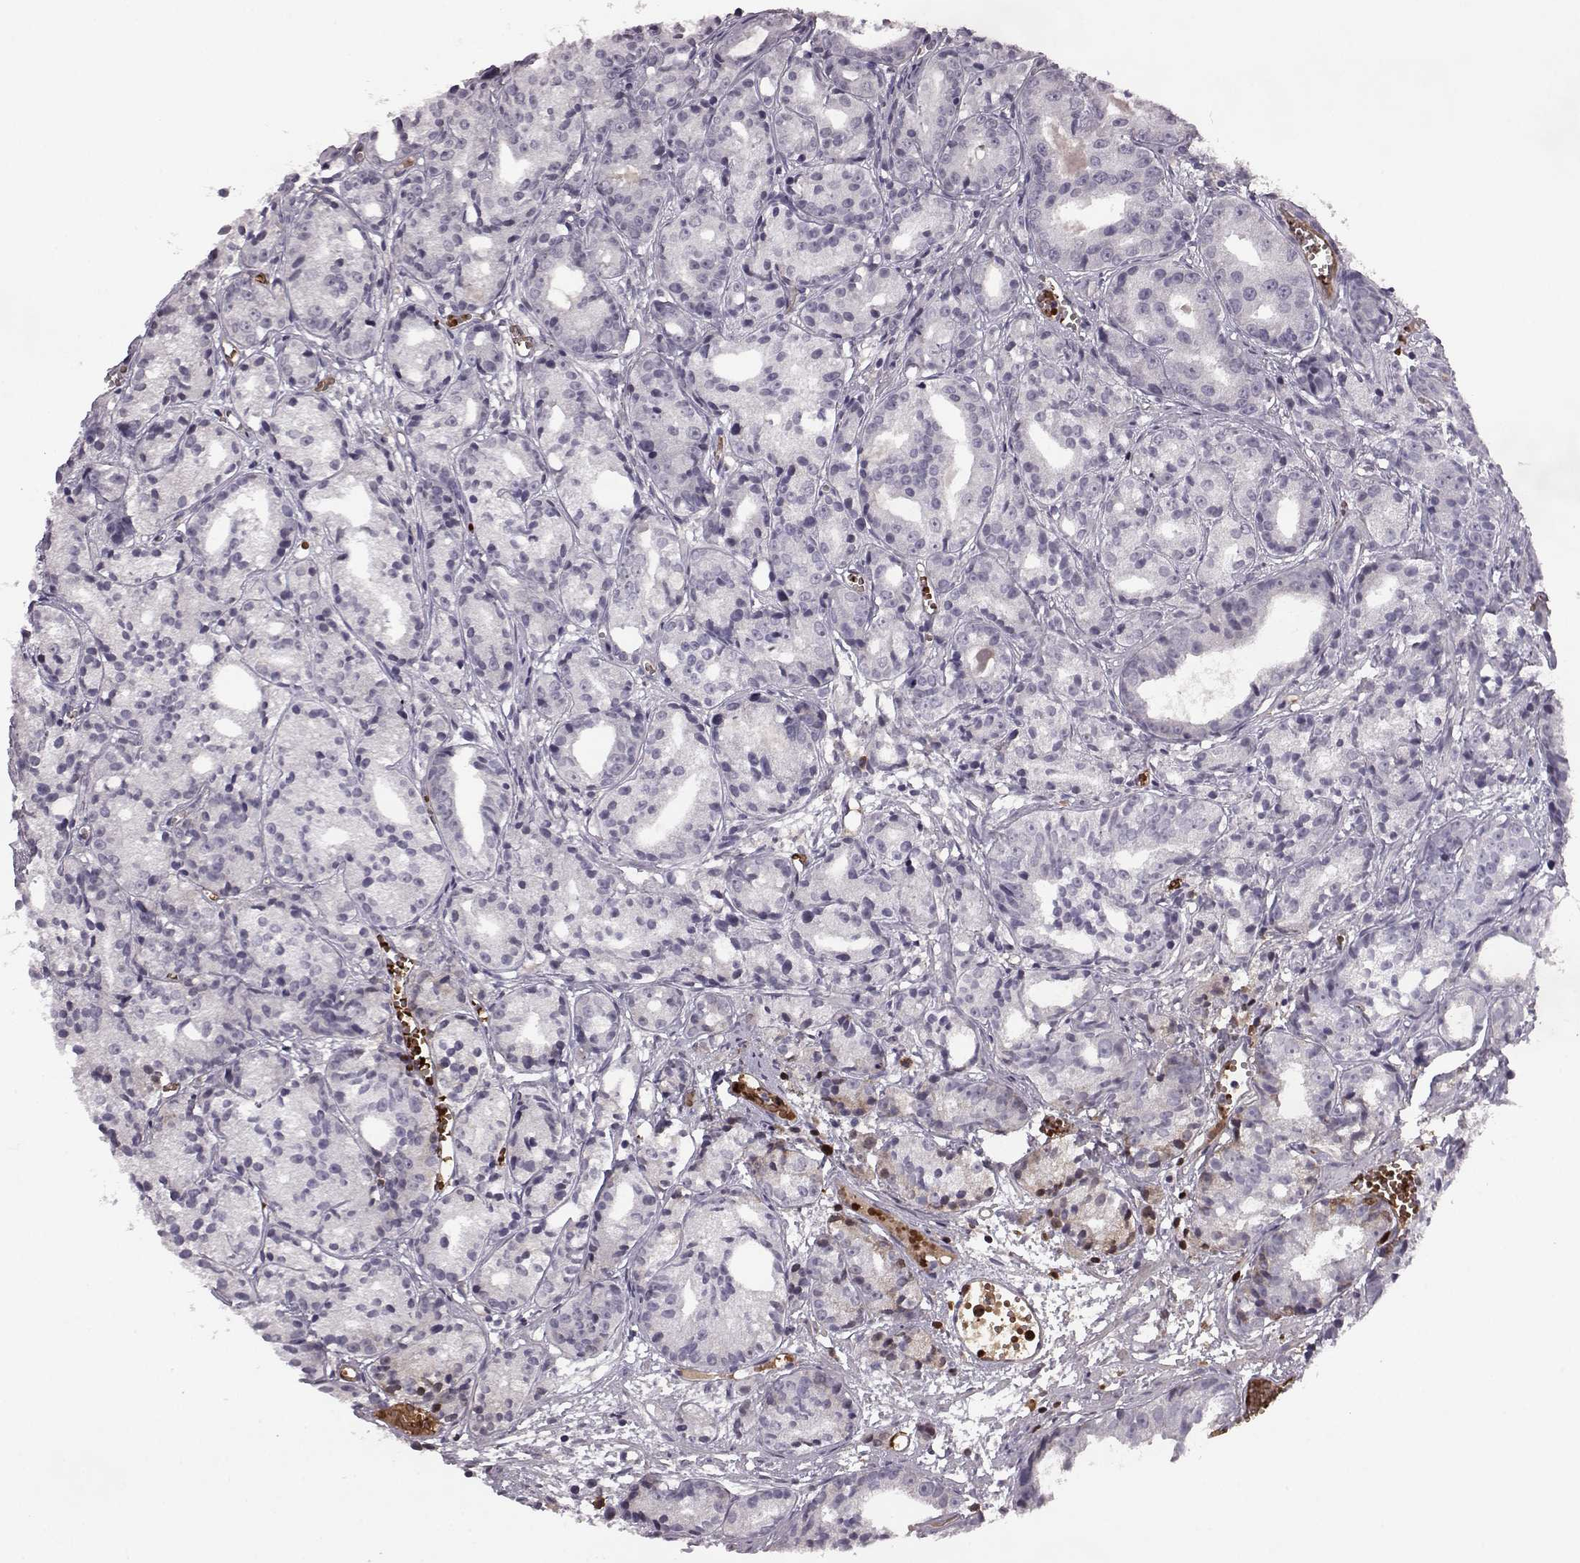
{"staining": {"intensity": "negative", "quantity": "none", "location": "none"}, "tissue": "prostate cancer", "cell_type": "Tumor cells", "image_type": "cancer", "snomed": [{"axis": "morphology", "description": "Adenocarcinoma, Medium grade"}, {"axis": "topography", "description": "Prostate"}], "caption": "Immunohistochemistry of prostate cancer (medium-grade adenocarcinoma) demonstrates no positivity in tumor cells. The staining was performed using DAB to visualize the protein expression in brown, while the nuclei were stained in blue with hematoxylin (Magnification: 20x).", "gene": "PROP1", "patient": {"sex": "male", "age": 74}}